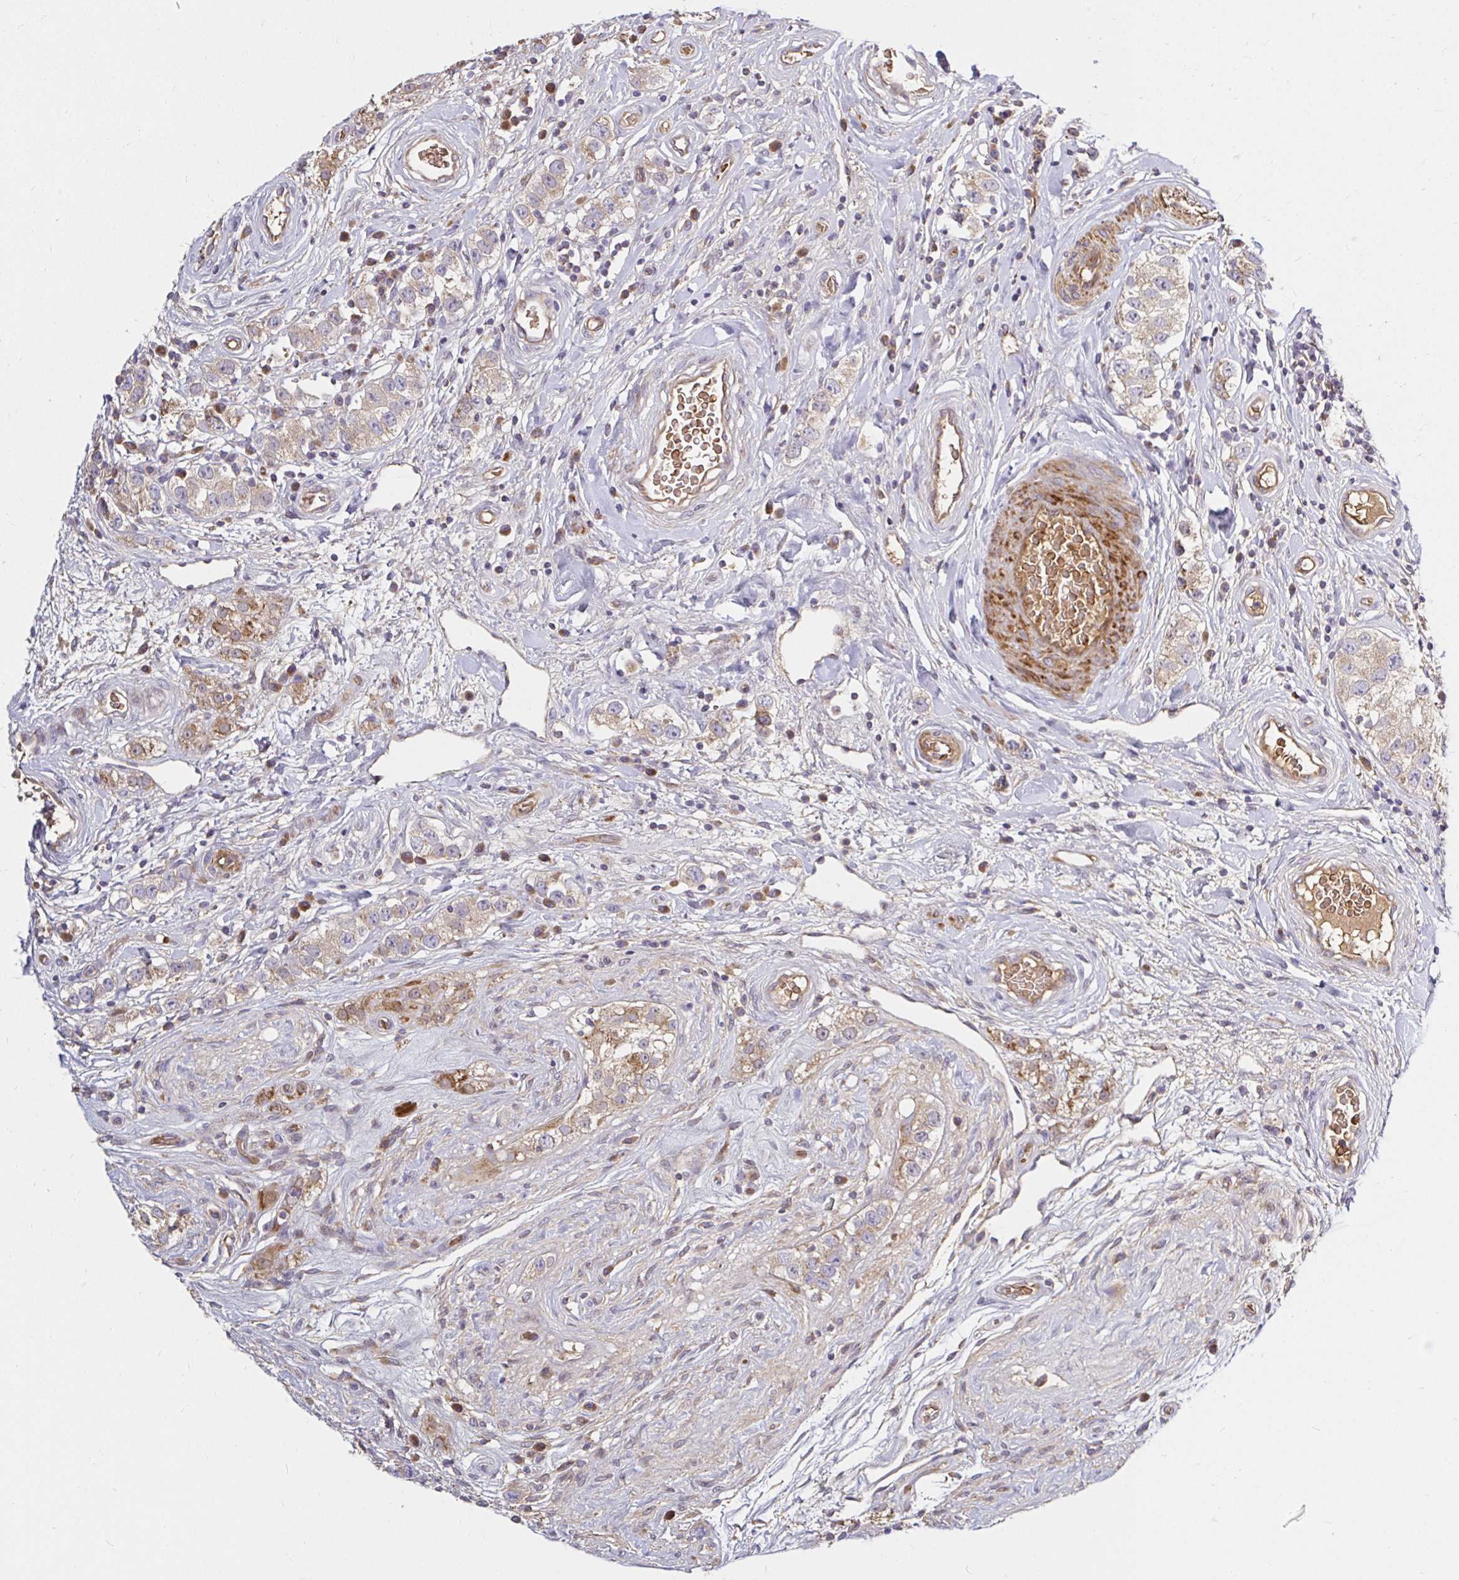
{"staining": {"intensity": "moderate", "quantity": ">75%", "location": "cytoplasmic/membranous"}, "tissue": "testis cancer", "cell_type": "Tumor cells", "image_type": "cancer", "snomed": [{"axis": "morphology", "description": "Seminoma, NOS"}, {"axis": "topography", "description": "Testis"}], "caption": "A brown stain labels moderate cytoplasmic/membranous positivity of a protein in testis cancer tumor cells.", "gene": "ARHGEF37", "patient": {"sex": "male", "age": 34}}